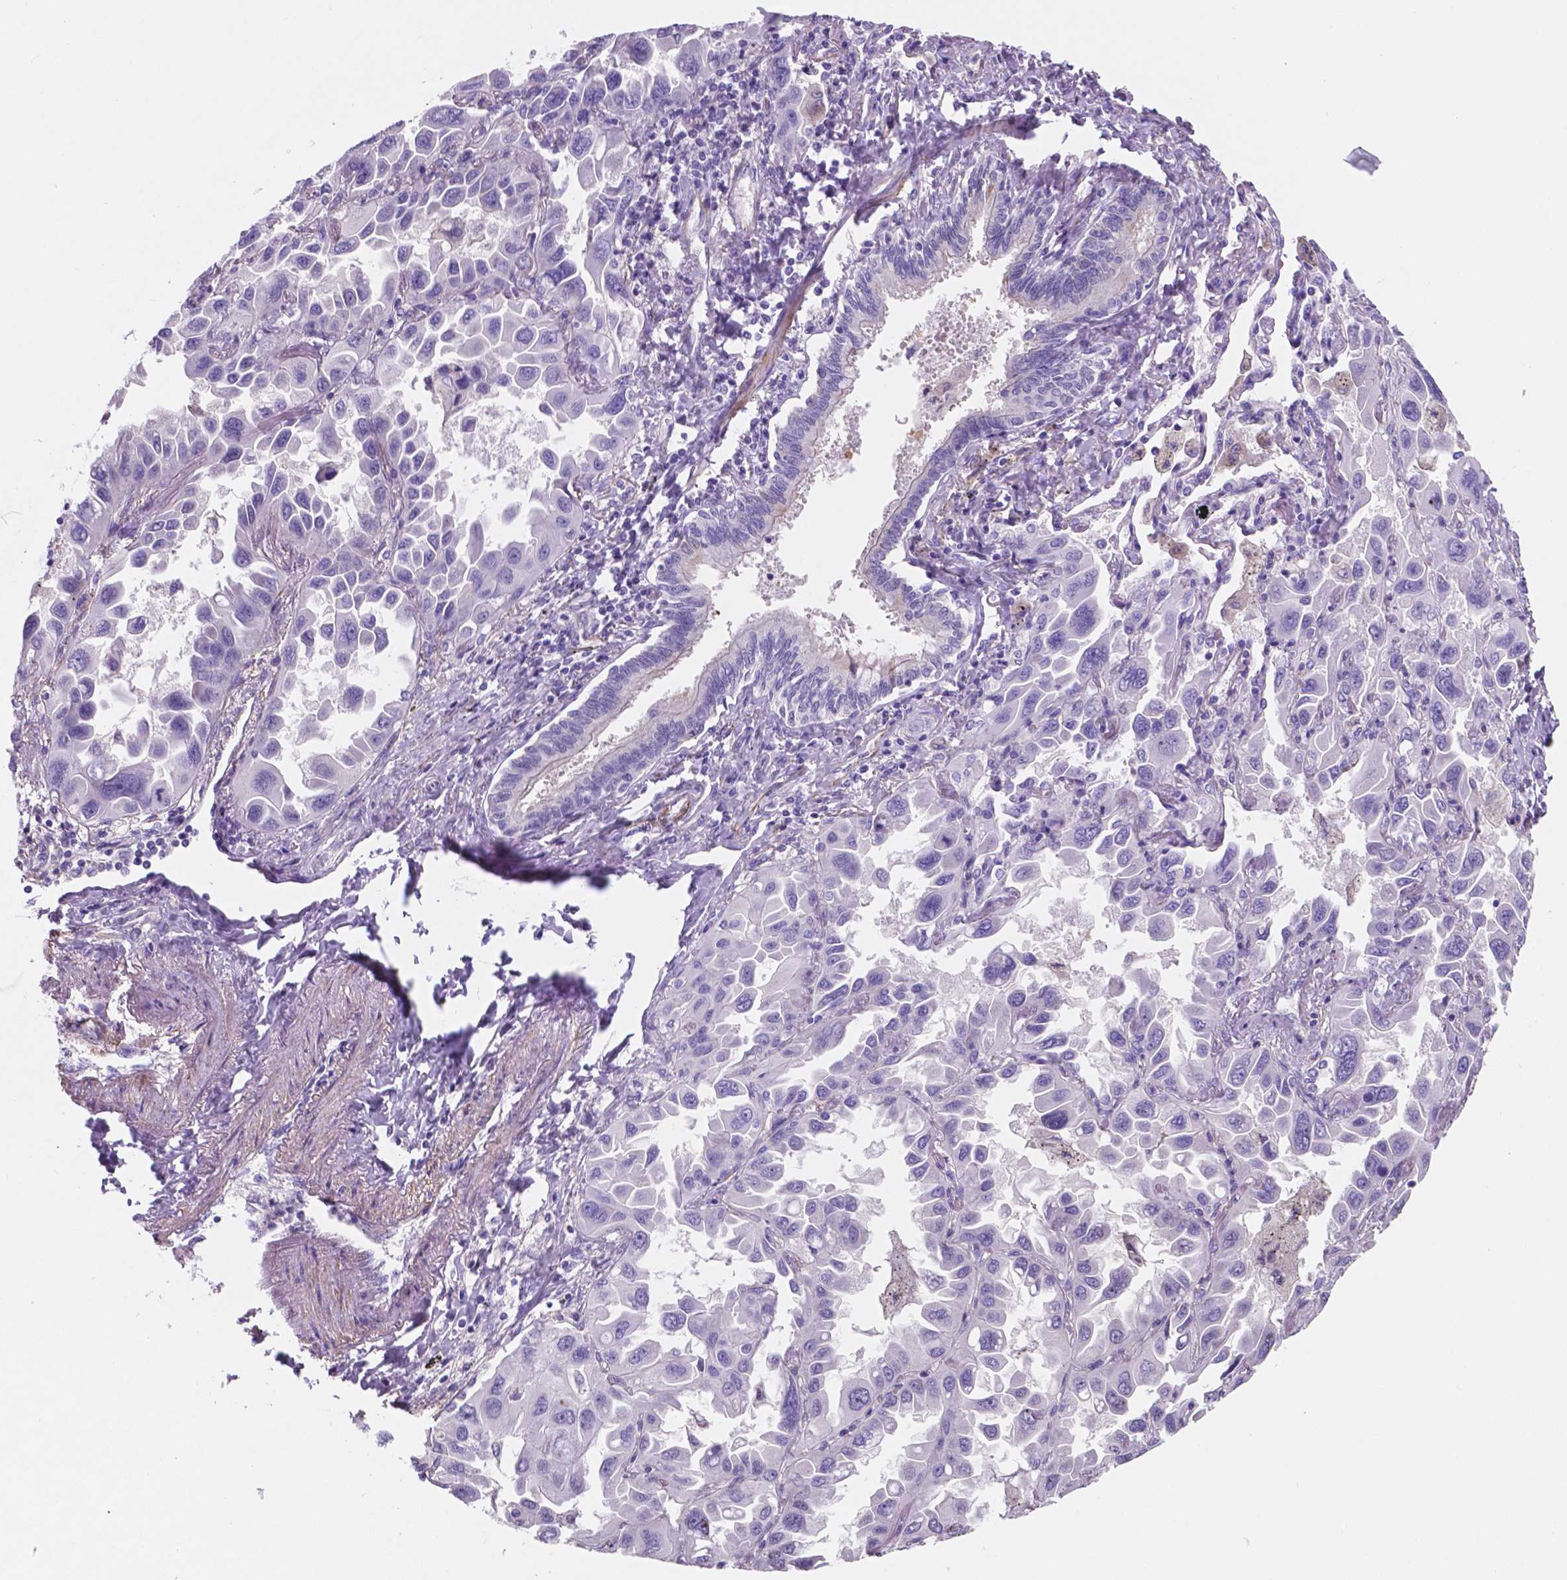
{"staining": {"intensity": "negative", "quantity": "none", "location": "none"}, "tissue": "lung cancer", "cell_type": "Tumor cells", "image_type": "cancer", "snomed": [{"axis": "morphology", "description": "Adenocarcinoma, NOS"}, {"axis": "topography", "description": "Lung"}], "caption": "This histopathology image is of lung adenocarcinoma stained with immunohistochemistry to label a protein in brown with the nuclei are counter-stained blue. There is no expression in tumor cells.", "gene": "TOR2A", "patient": {"sex": "male", "age": 64}}